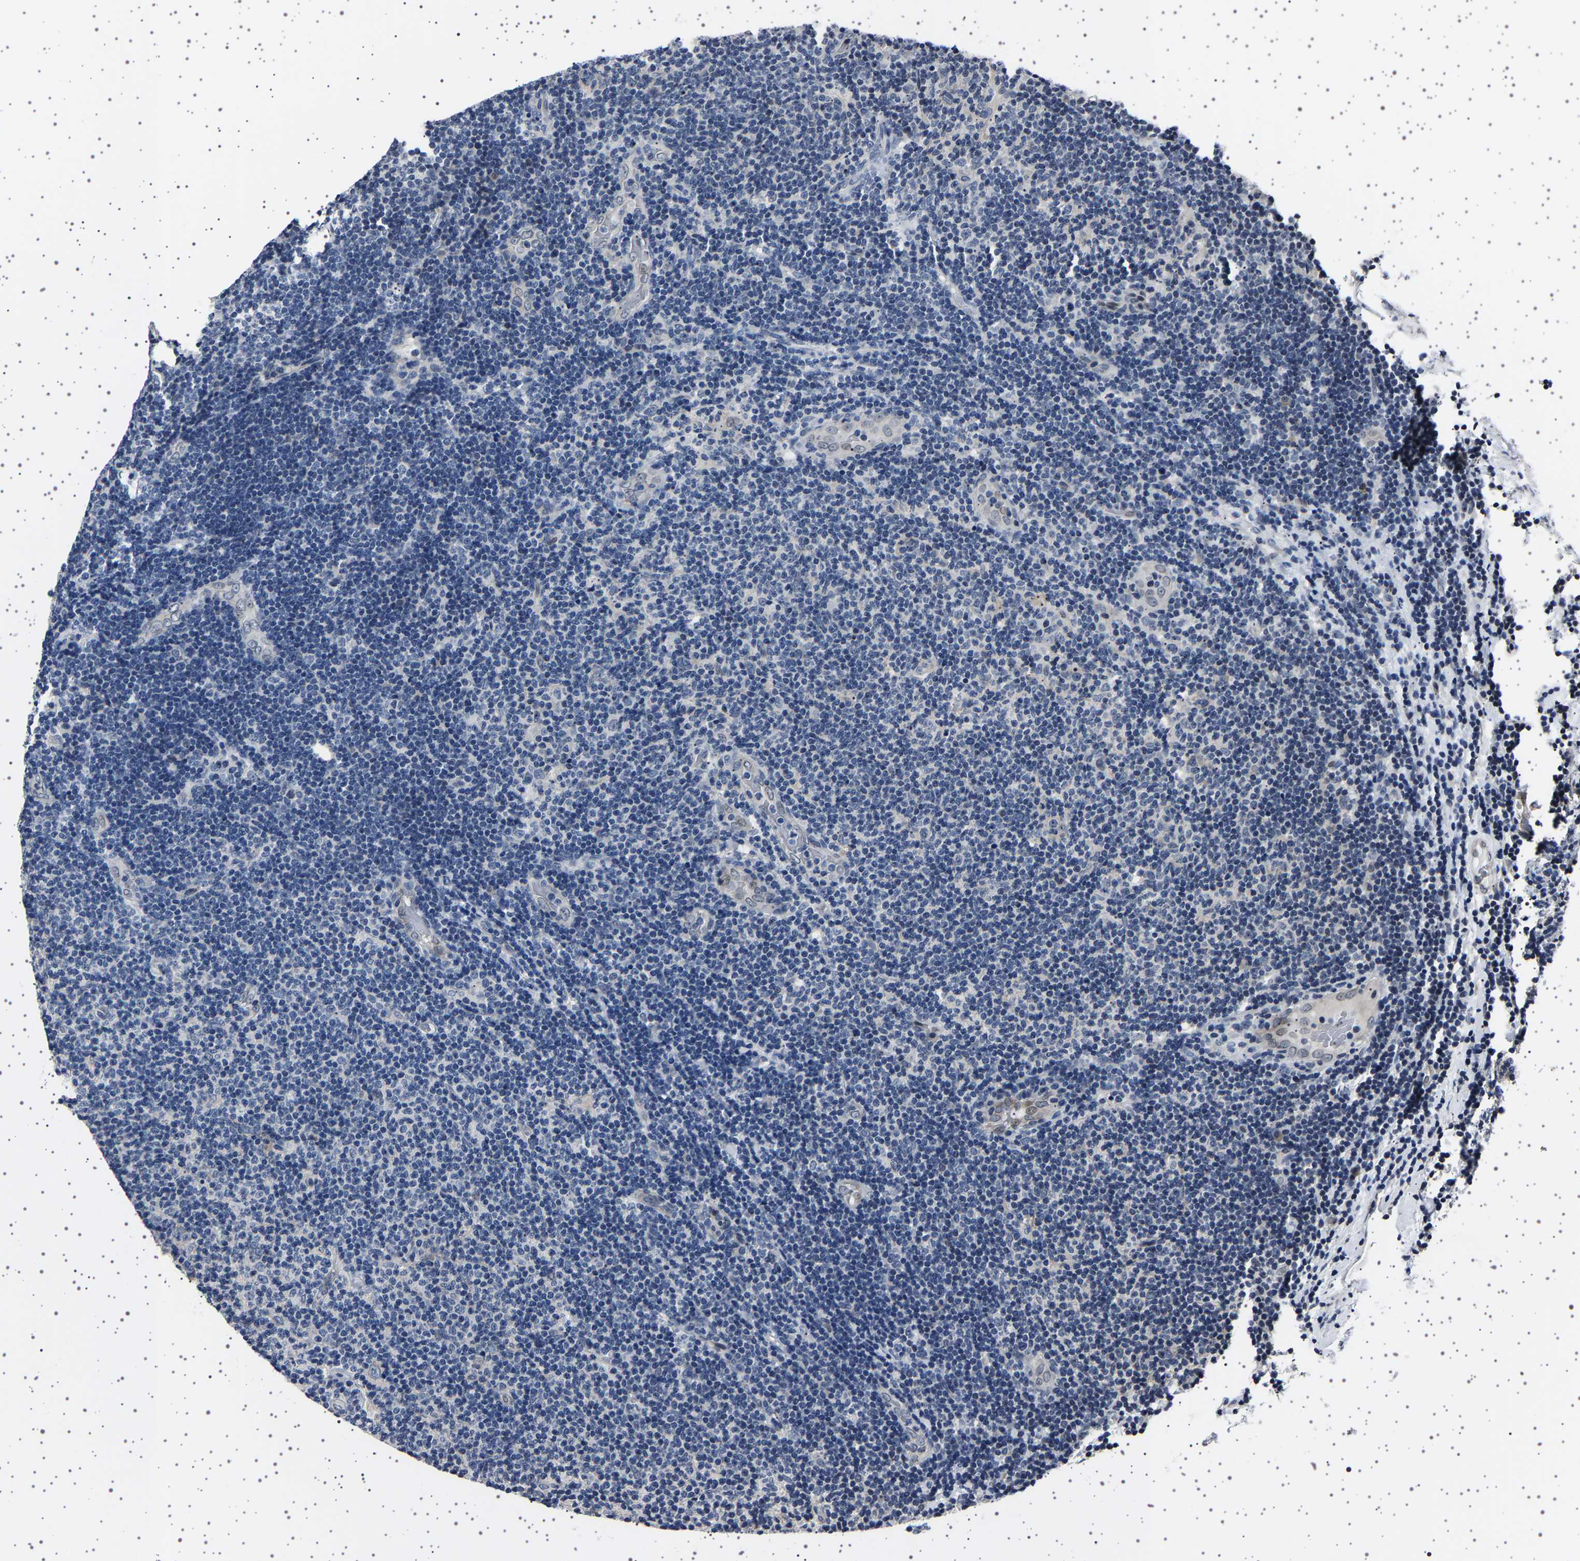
{"staining": {"intensity": "negative", "quantity": "none", "location": "none"}, "tissue": "lymphoma", "cell_type": "Tumor cells", "image_type": "cancer", "snomed": [{"axis": "morphology", "description": "Malignant lymphoma, non-Hodgkin's type, Low grade"}, {"axis": "topography", "description": "Lymph node"}], "caption": "This is an IHC micrograph of human low-grade malignant lymphoma, non-Hodgkin's type. There is no staining in tumor cells.", "gene": "IL10RB", "patient": {"sex": "male", "age": 83}}